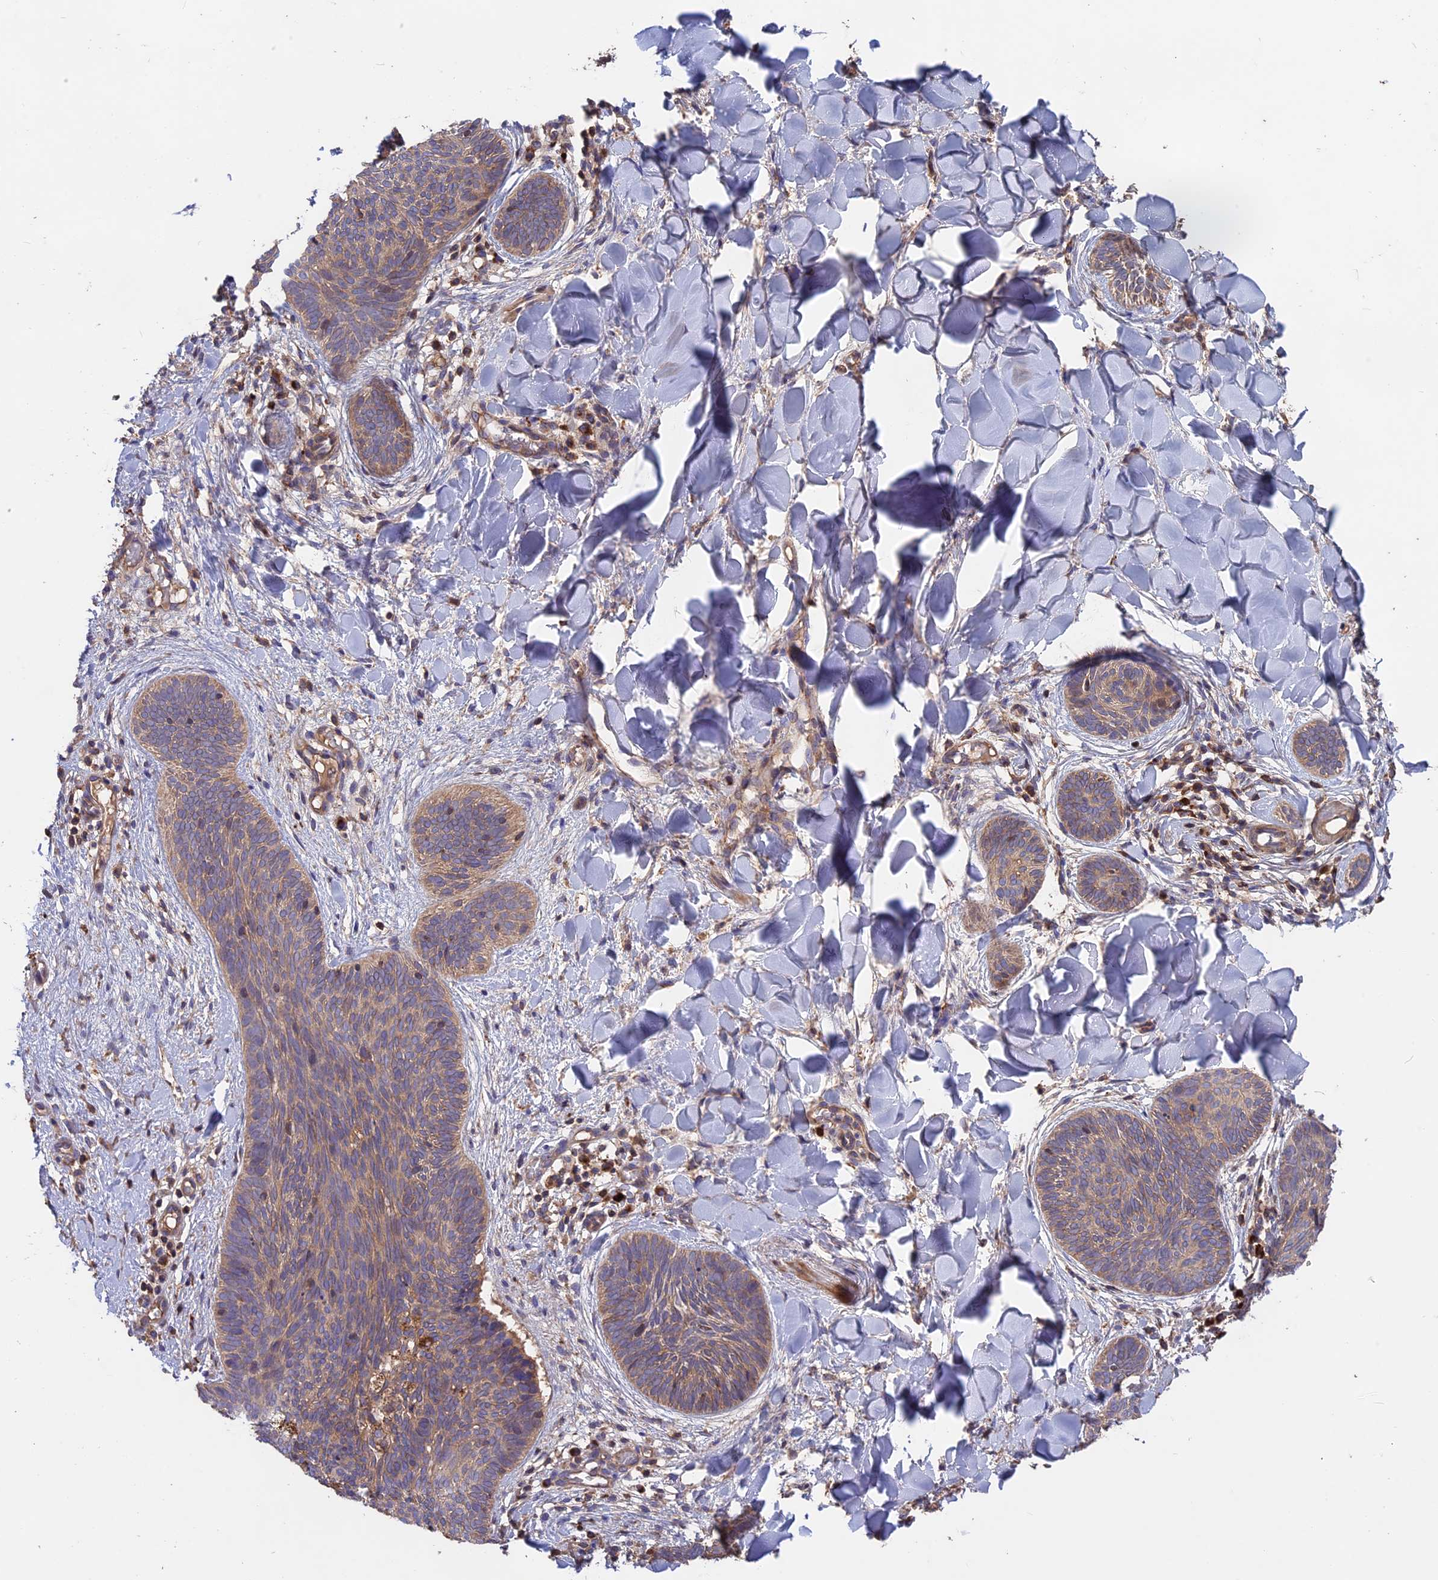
{"staining": {"intensity": "weak", "quantity": ">75%", "location": "cytoplasmic/membranous"}, "tissue": "skin cancer", "cell_type": "Tumor cells", "image_type": "cancer", "snomed": [{"axis": "morphology", "description": "Basal cell carcinoma"}, {"axis": "topography", "description": "Skin"}], "caption": "Immunohistochemical staining of human skin basal cell carcinoma exhibits low levels of weak cytoplasmic/membranous expression in approximately >75% of tumor cells.", "gene": "NUDT8", "patient": {"sex": "female", "age": 81}}